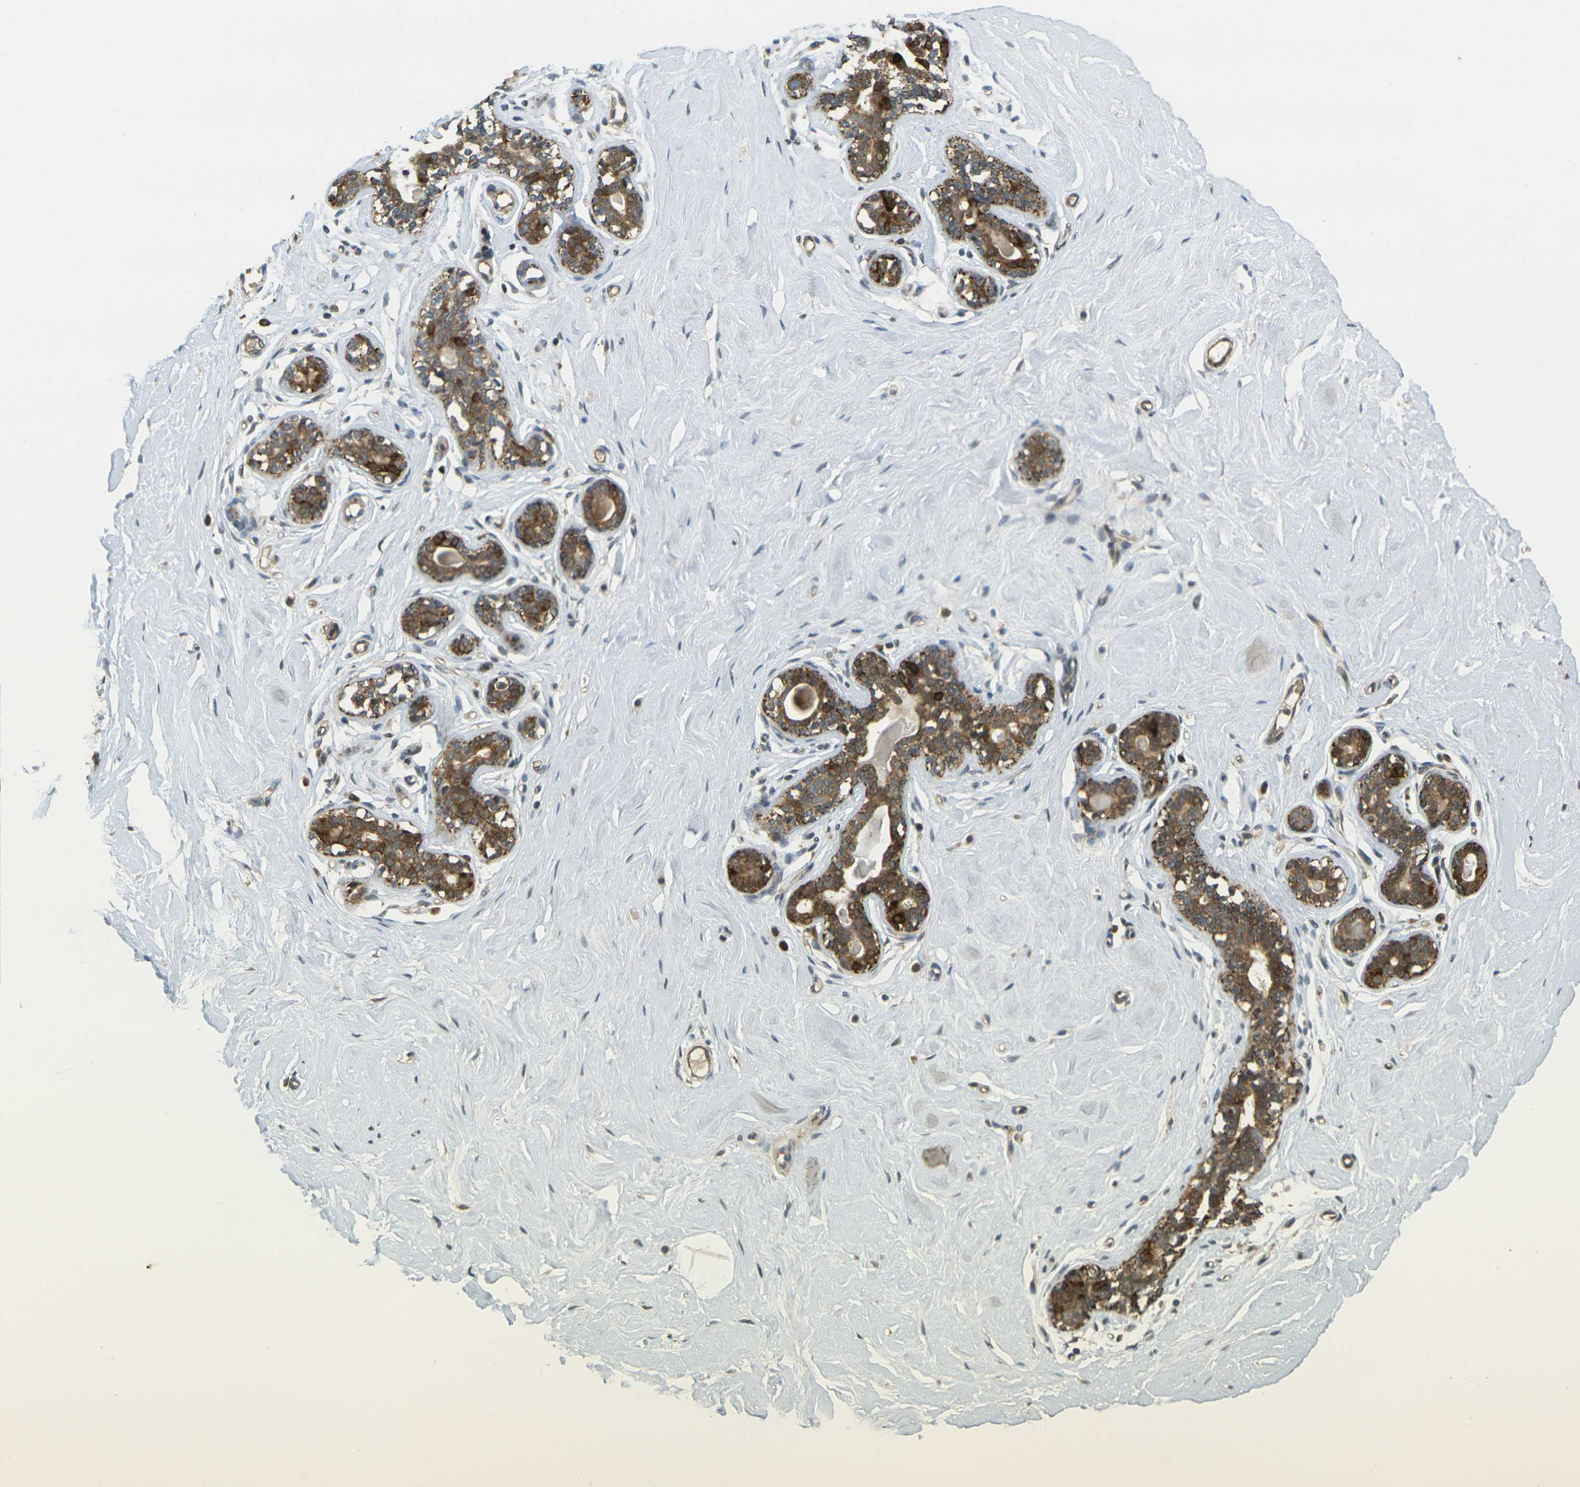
{"staining": {"intensity": "moderate", "quantity": ">75%", "location": "cytoplasmic/membranous"}, "tissue": "breast", "cell_type": "Adipocytes", "image_type": "normal", "snomed": [{"axis": "morphology", "description": "Normal tissue, NOS"}, {"axis": "topography", "description": "Breast"}], "caption": "A high-resolution micrograph shows immunohistochemistry (IHC) staining of normal breast, which shows moderate cytoplasmic/membranous staining in approximately >75% of adipocytes. The protein is shown in brown color, while the nuclei are stained blue.", "gene": "KLHL8", "patient": {"sex": "female", "age": 23}}